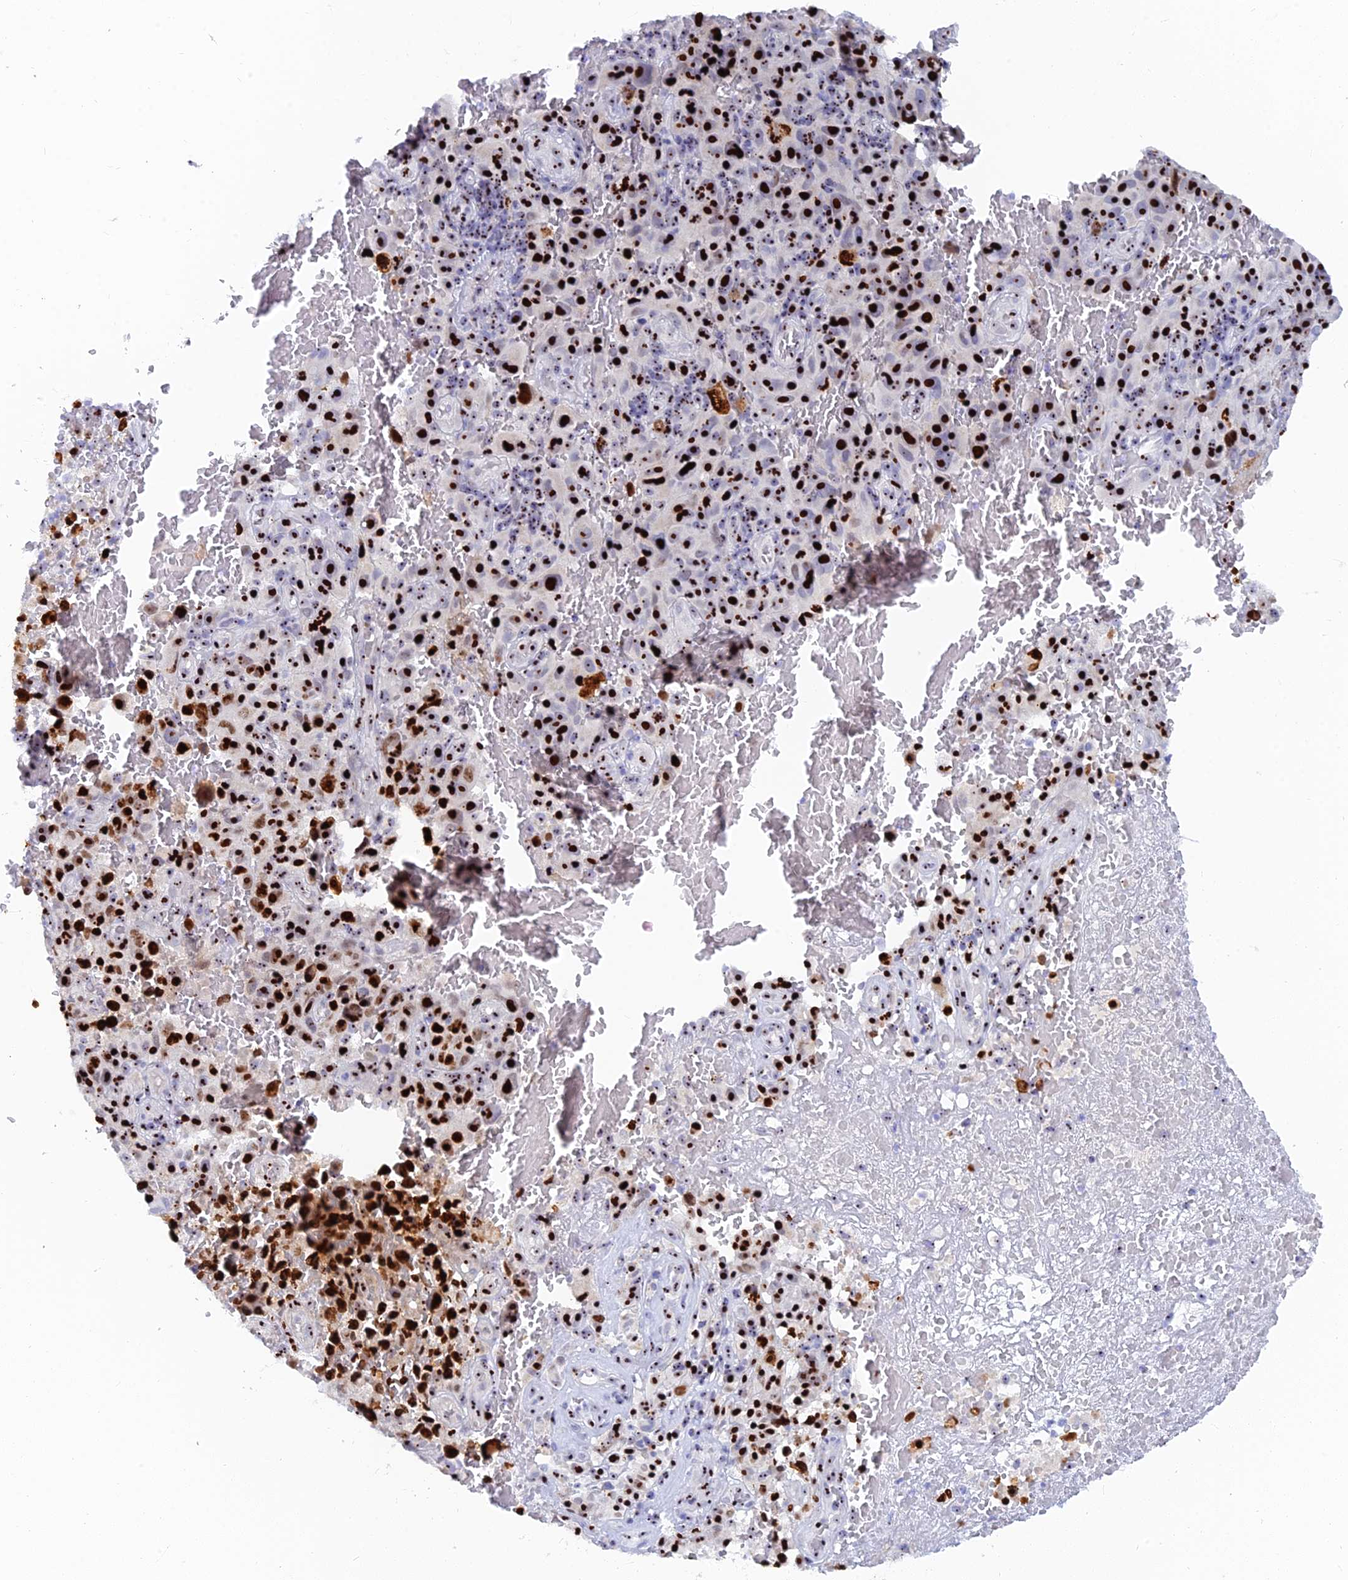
{"staining": {"intensity": "strong", "quantity": ">75%", "location": "nuclear"}, "tissue": "melanoma", "cell_type": "Tumor cells", "image_type": "cancer", "snomed": [{"axis": "morphology", "description": "Malignant melanoma, NOS"}, {"axis": "topography", "description": "Skin"}], "caption": "Protein staining of malignant melanoma tissue demonstrates strong nuclear staining in about >75% of tumor cells.", "gene": "RSL1D1", "patient": {"sex": "female", "age": 82}}